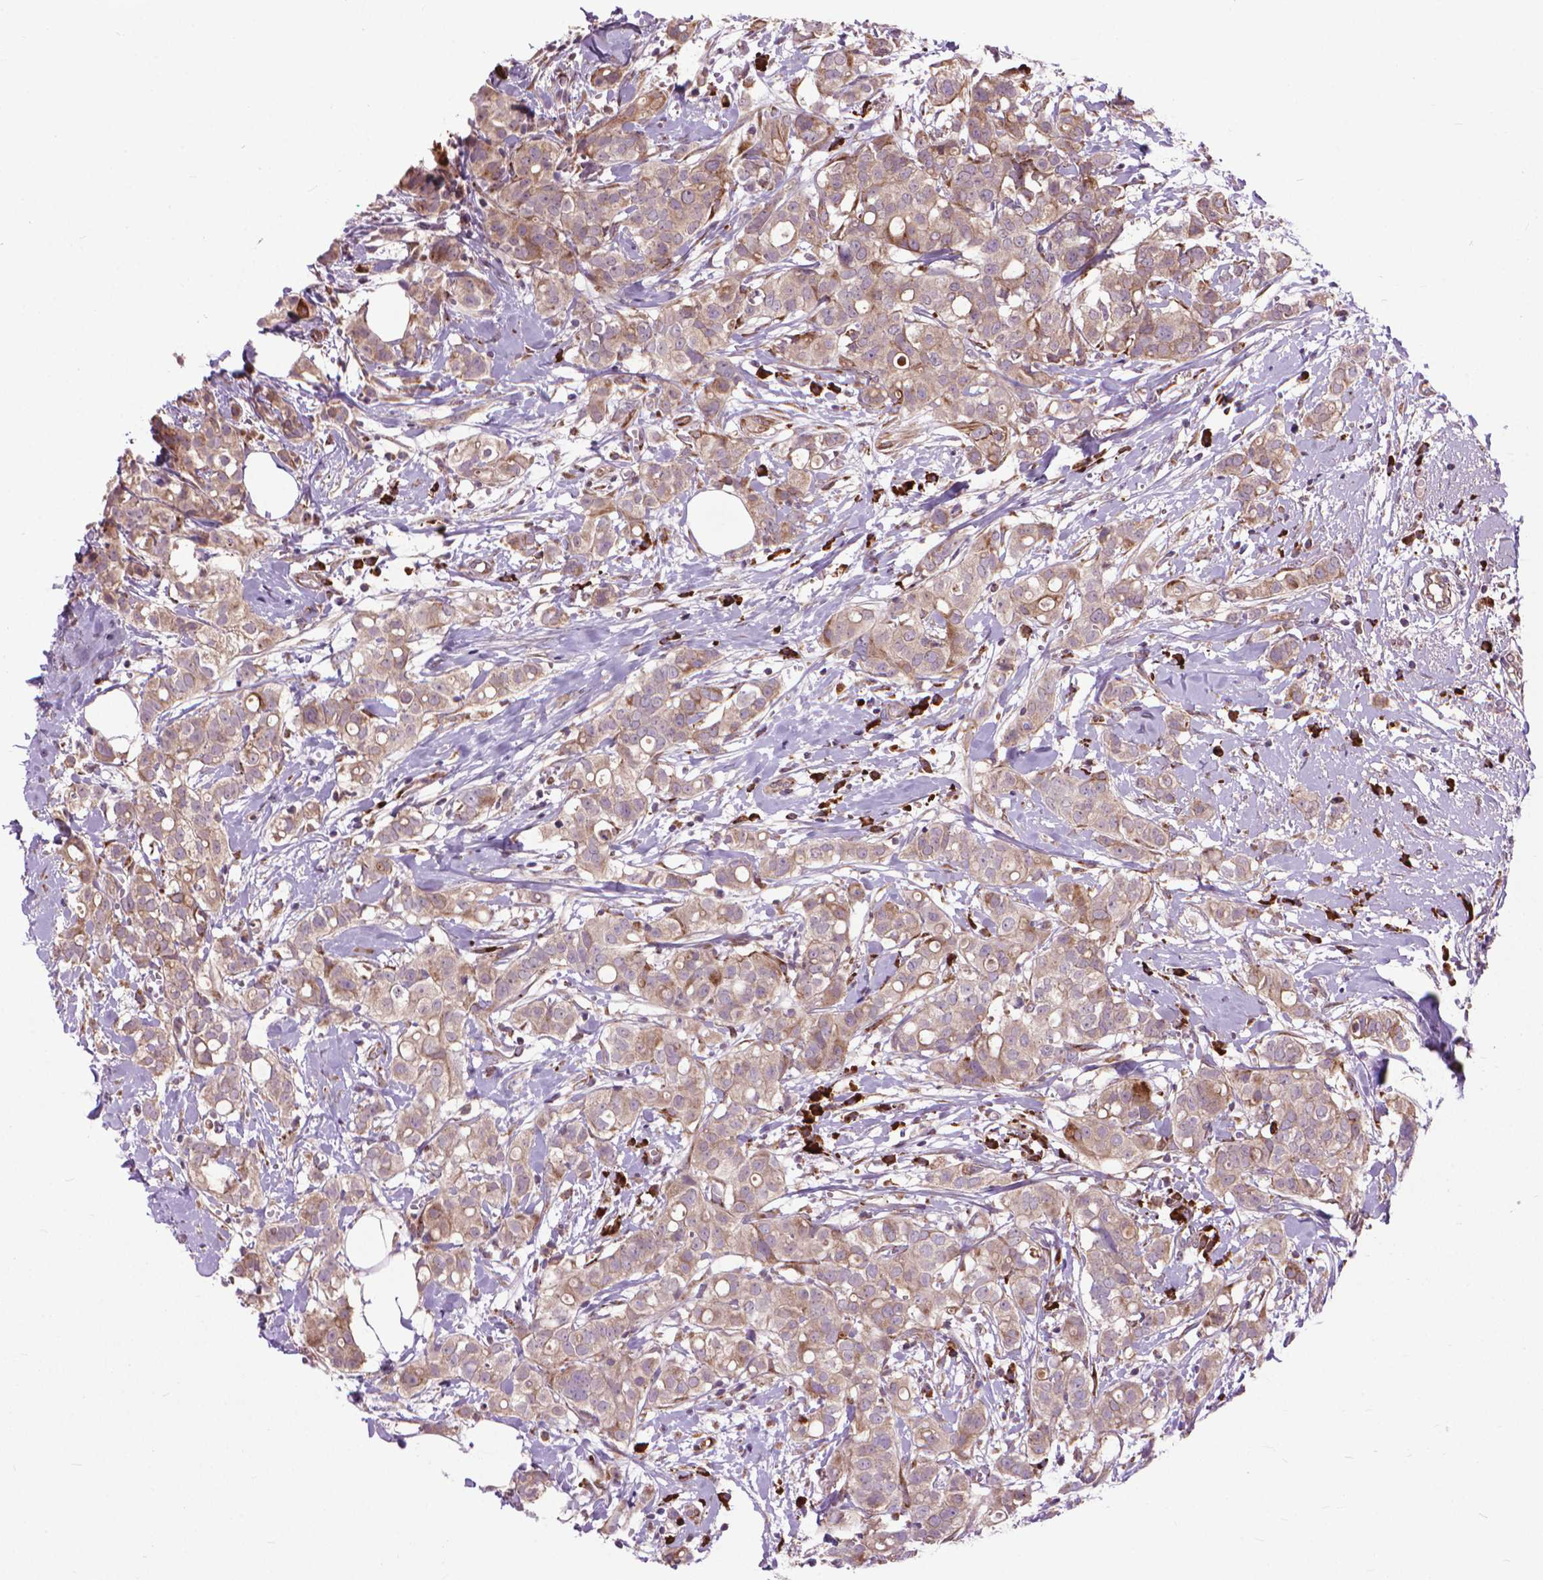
{"staining": {"intensity": "weak", "quantity": ">75%", "location": "cytoplasmic/membranous"}, "tissue": "breast cancer", "cell_type": "Tumor cells", "image_type": "cancer", "snomed": [{"axis": "morphology", "description": "Duct carcinoma"}, {"axis": "topography", "description": "Breast"}], "caption": "This micrograph displays immunohistochemistry (IHC) staining of human invasive ductal carcinoma (breast), with low weak cytoplasmic/membranous positivity in approximately >75% of tumor cells.", "gene": "MYH14", "patient": {"sex": "female", "age": 40}}